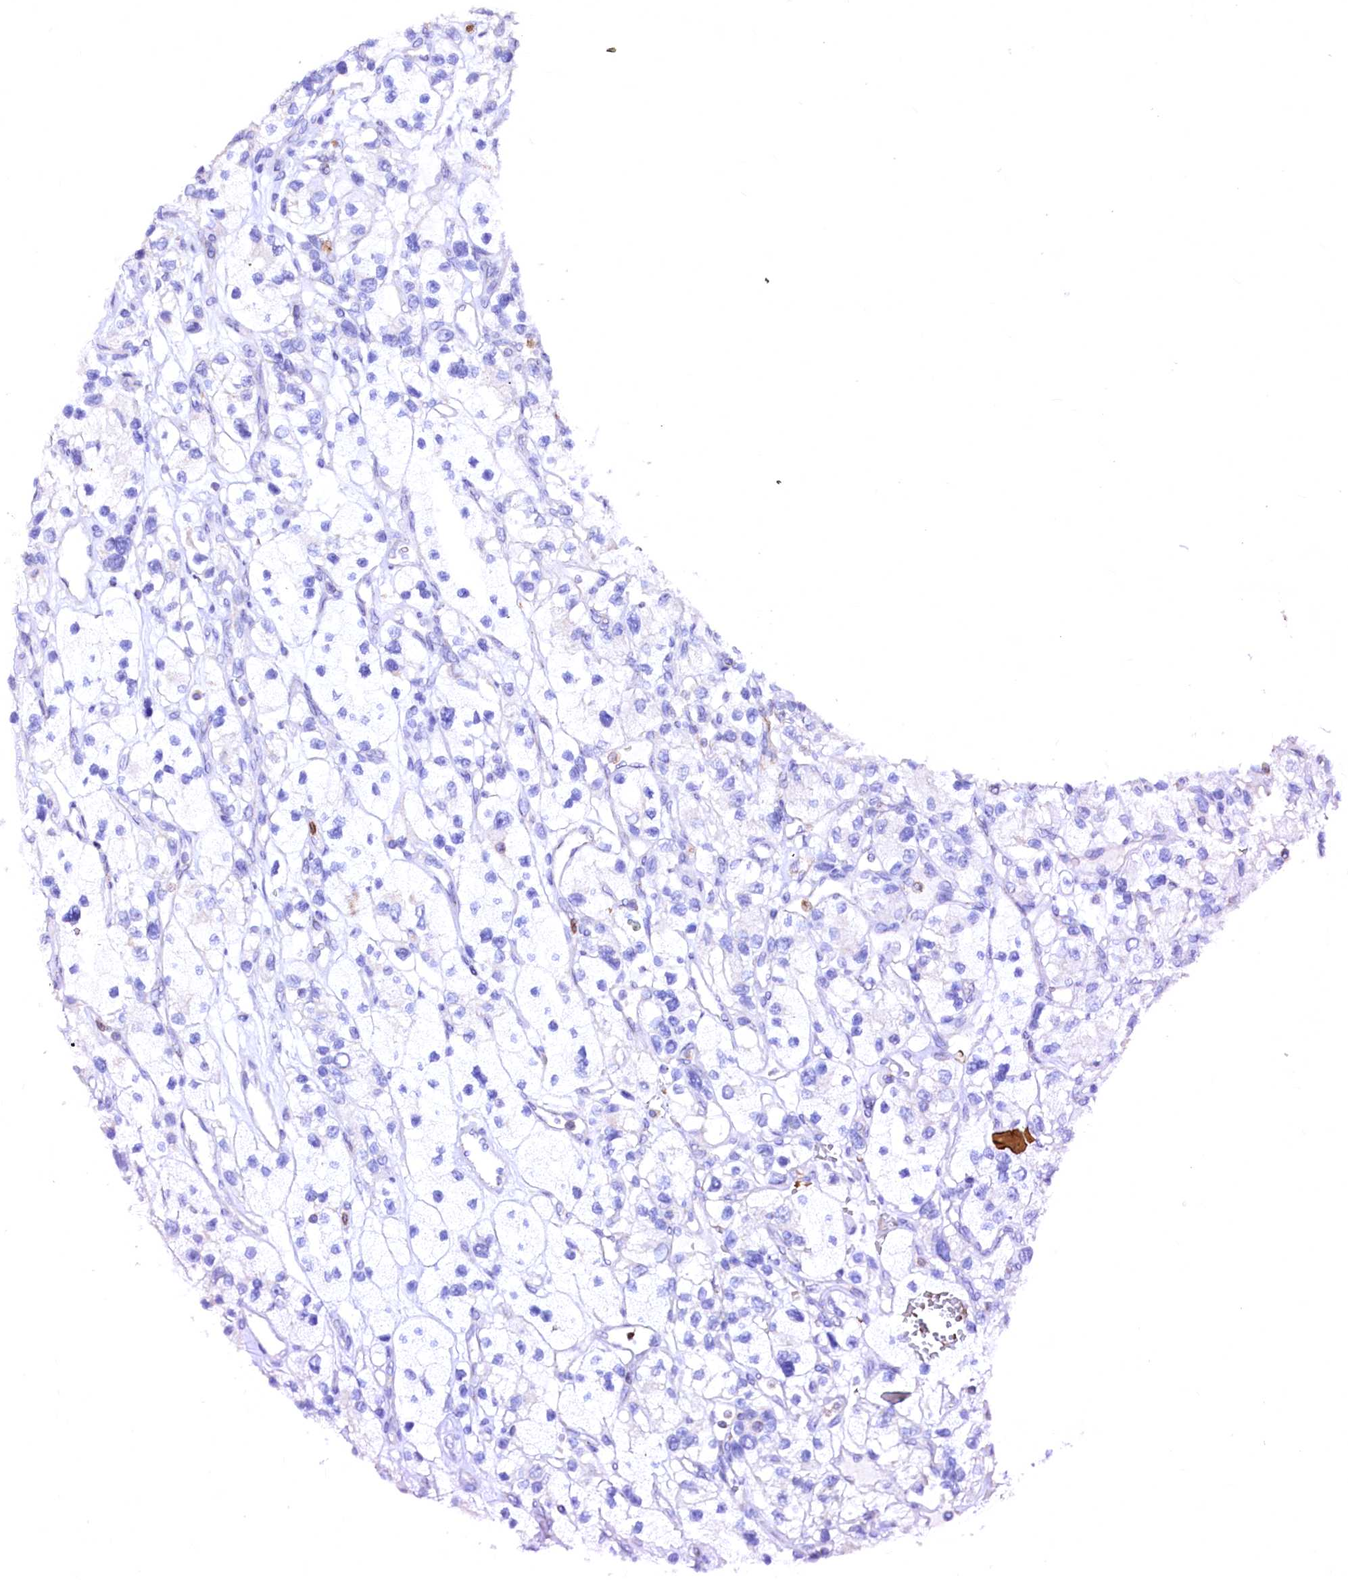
{"staining": {"intensity": "negative", "quantity": "none", "location": "none"}, "tissue": "renal cancer", "cell_type": "Tumor cells", "image_type": "cancer", "snomed": [{"axis": "morphology", "description": "Adenocarcinoma, NOS"}, {"axis": "topography", "description": "Kidney"}], "caption": "Renal cancer was stained to show a protein in brown. There is no significant positivity in tumor cells. (DAB immunohistochemistry with hematoxylin counter stain).", "gene": "RAB27A", "patient": {"sex": "female", "age": 57}}